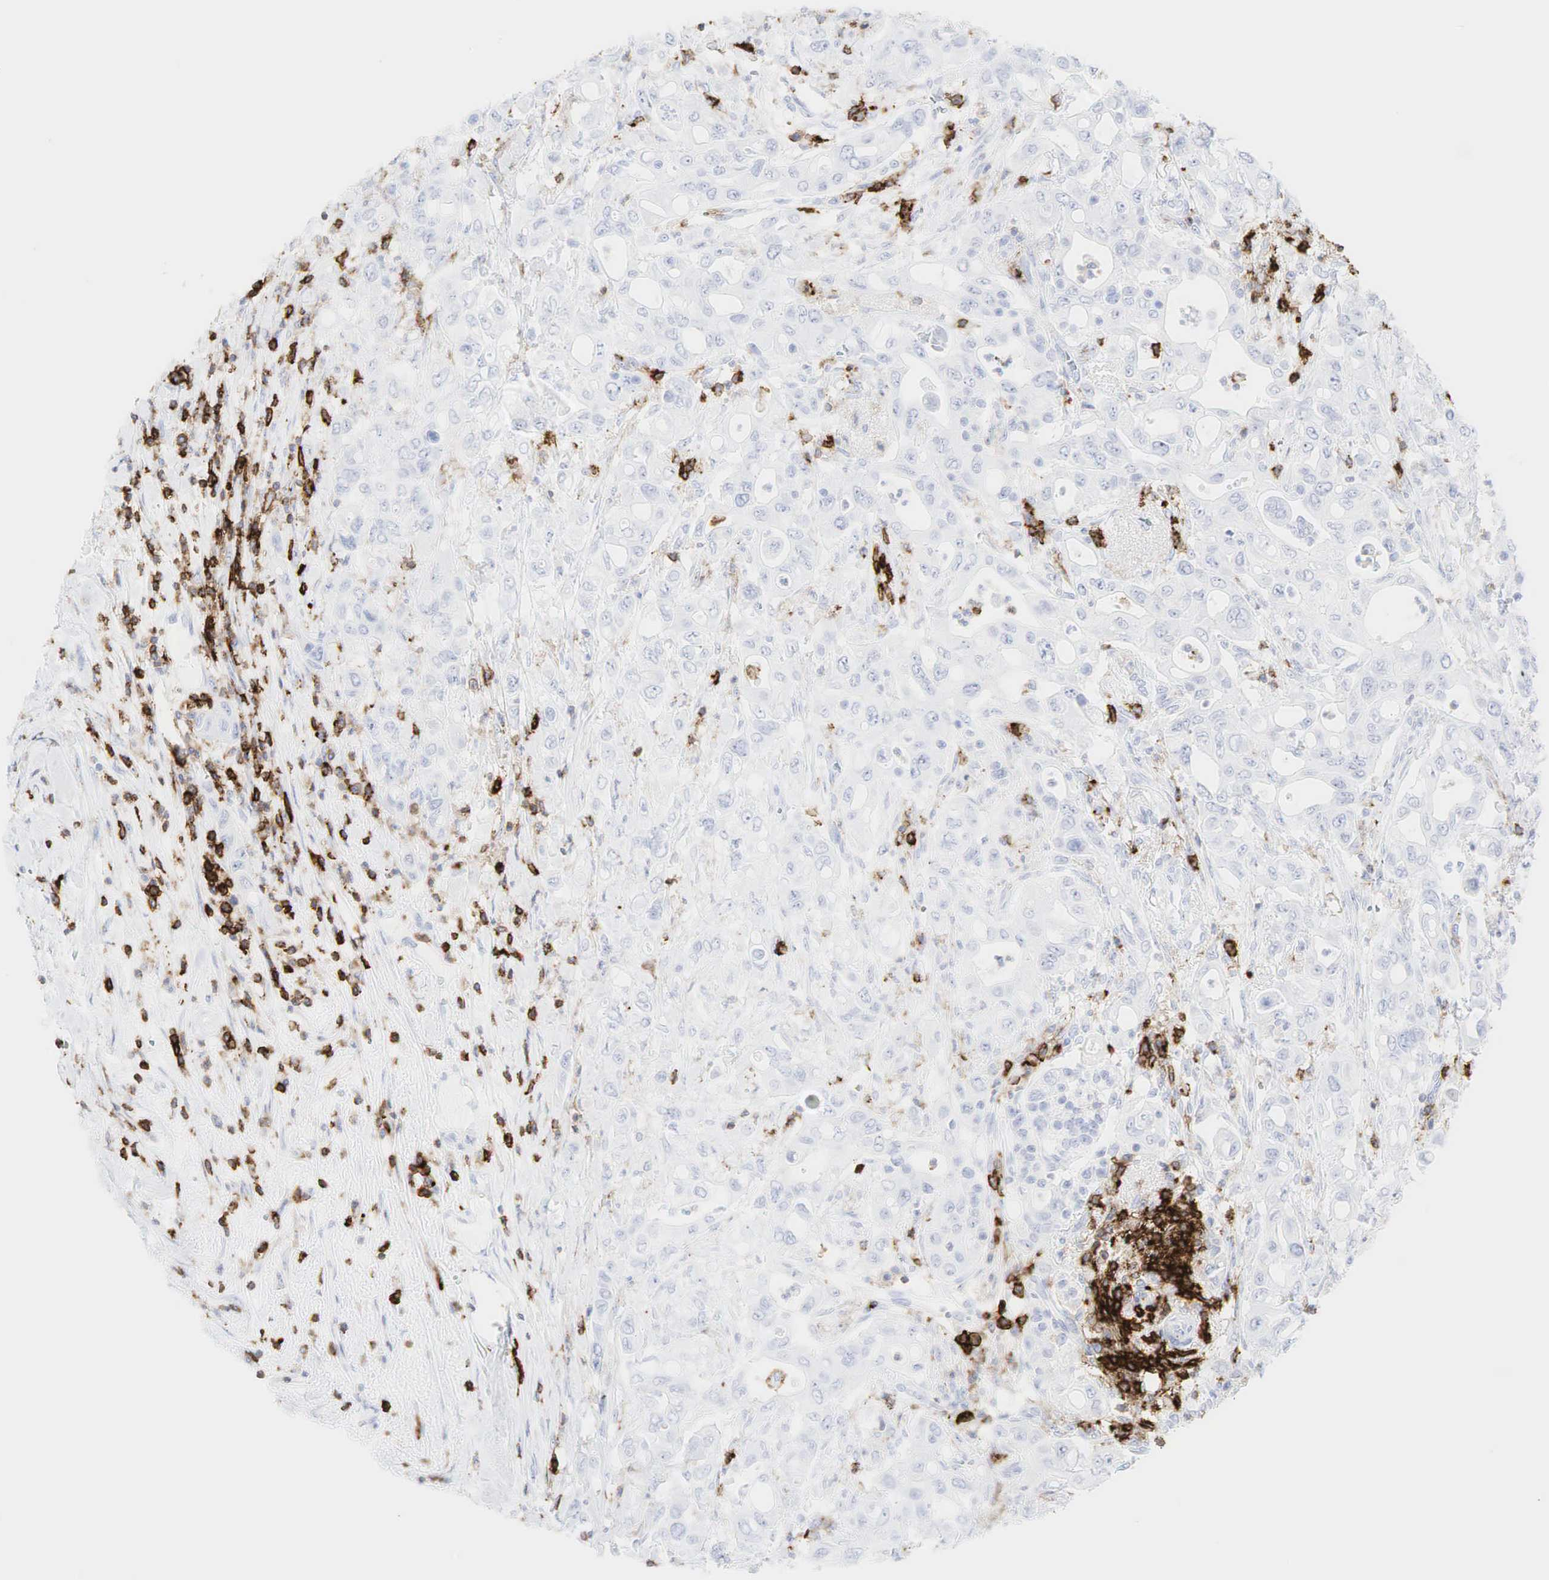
{"staining": {"intensity": "negative", "quantity": "none", "location": "none"}, "tissue": "pancreatic cancer", "cell_type": "Tumor cells", "image_type": "cancer", "snomed": [{"axis": "morphology", "description": "Adenocarcinoma, NOS"}, {"axis": "topography", "description": "Pancreas"}], "caption": "Immunohistochemistry (IHC) image of human pancreatic adenocarcinoma stained for a protein (brown), which reveals no expression in tumor cells.", "gene": "PTPRC", "patient": {"sex": "female", "age": 57}}